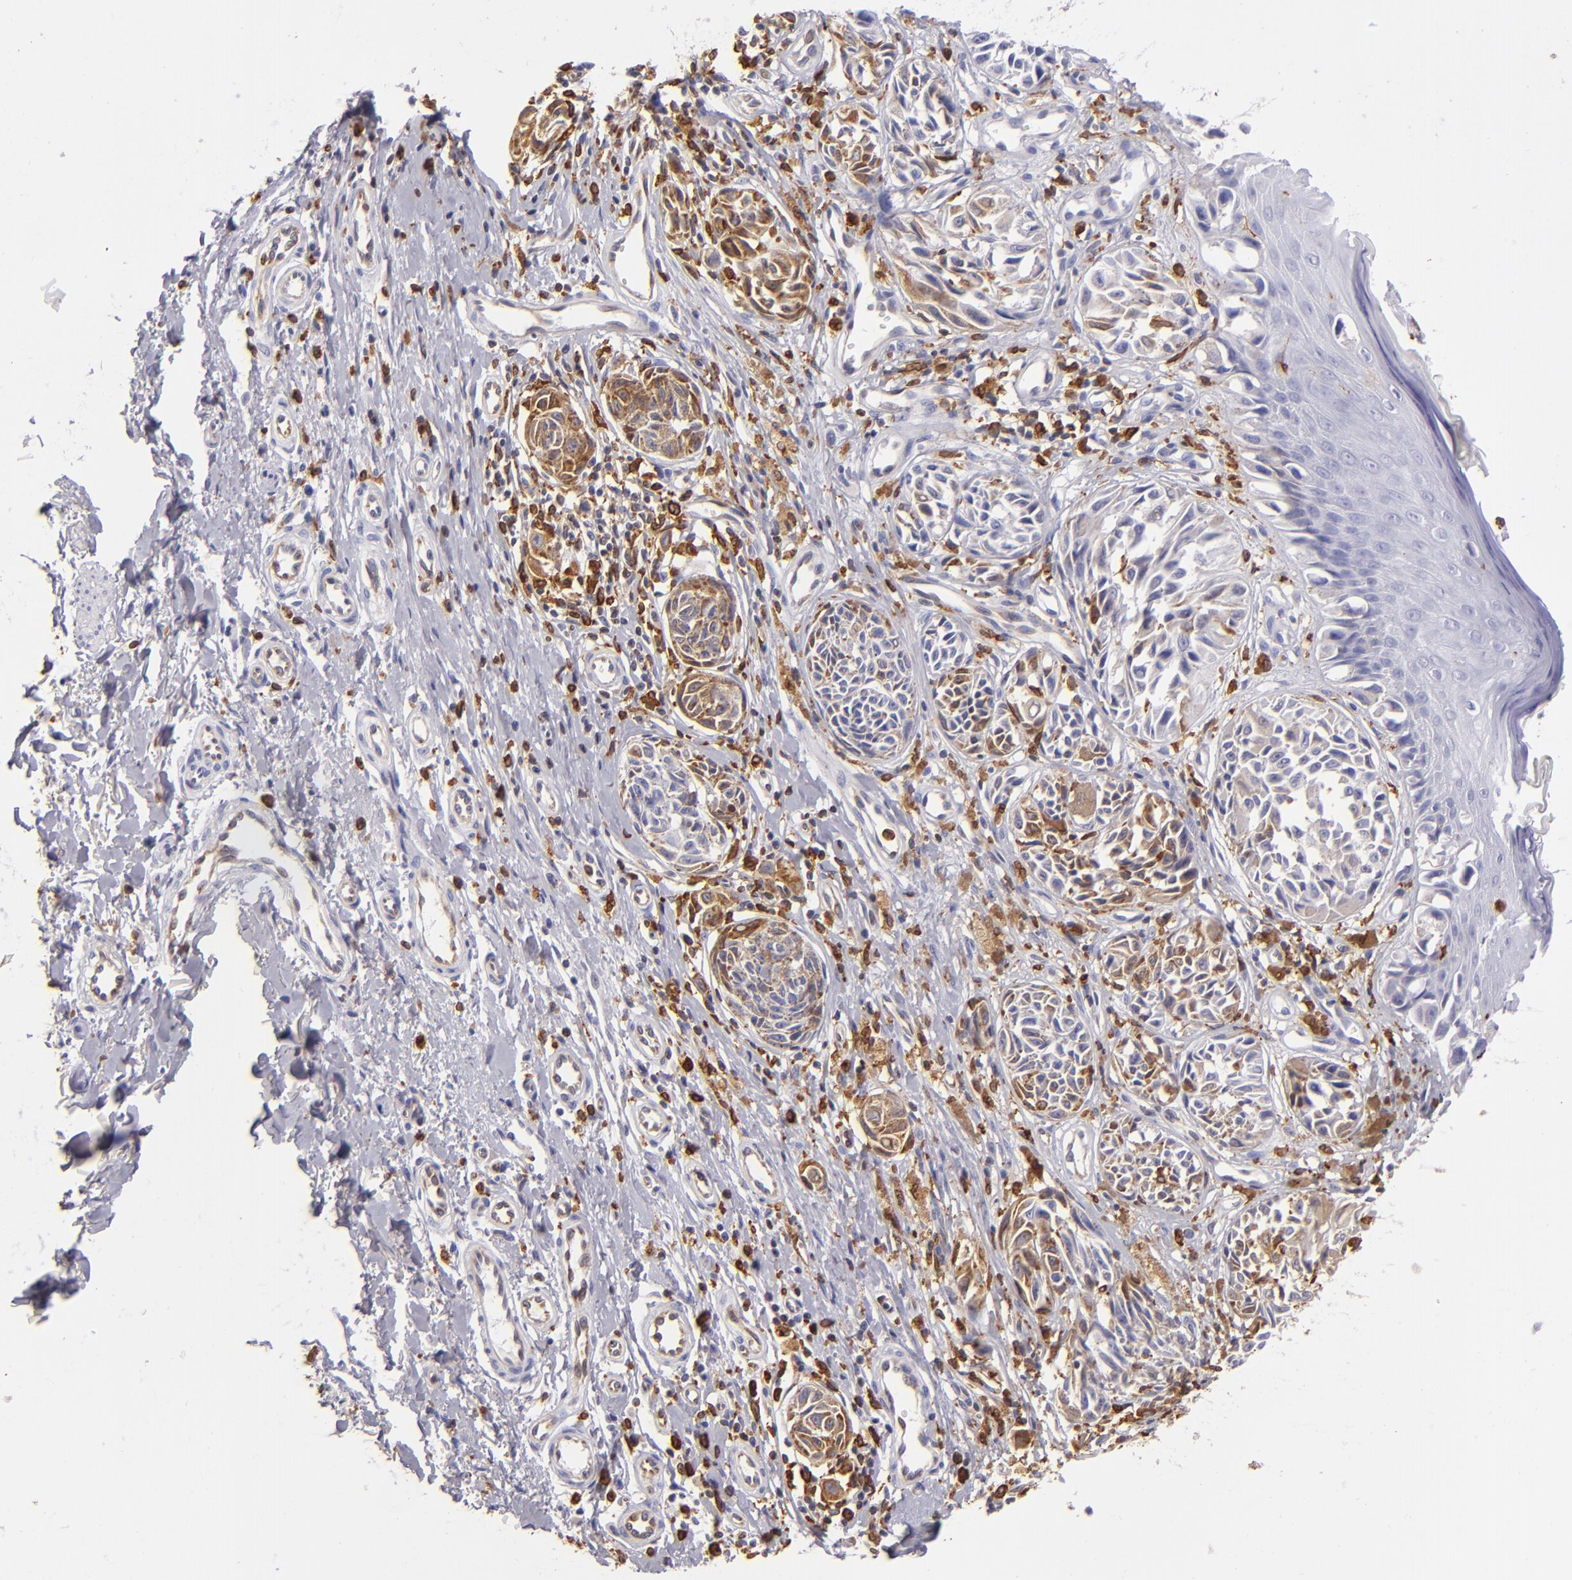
{"staining": {"intensity": "moderate", "quantity": "25%-75%", "location": "cytoplasmic/membranous"}, "tissue": "melanoma", "cell_type": "Tumor cells", "image_type": "cancer", "snomed": [{"axis": "morphology", "description": "Malignant melanoma, NOS"}, {"axis": "topography", "description": "Skin"}], "caption": "Protein staining by IHC demonstrates moderate cytoplasmic/membranous expression in approximately 25%-75% of tumor cells in melanoma. Using DAB (3,3'-diaminobenzidine) (brown) and hematoxylin (blue) stains, captured at high magnification using brightfield microscopy.", "gene": "CD74", "patient": {"sex": "male", "age": 67}}